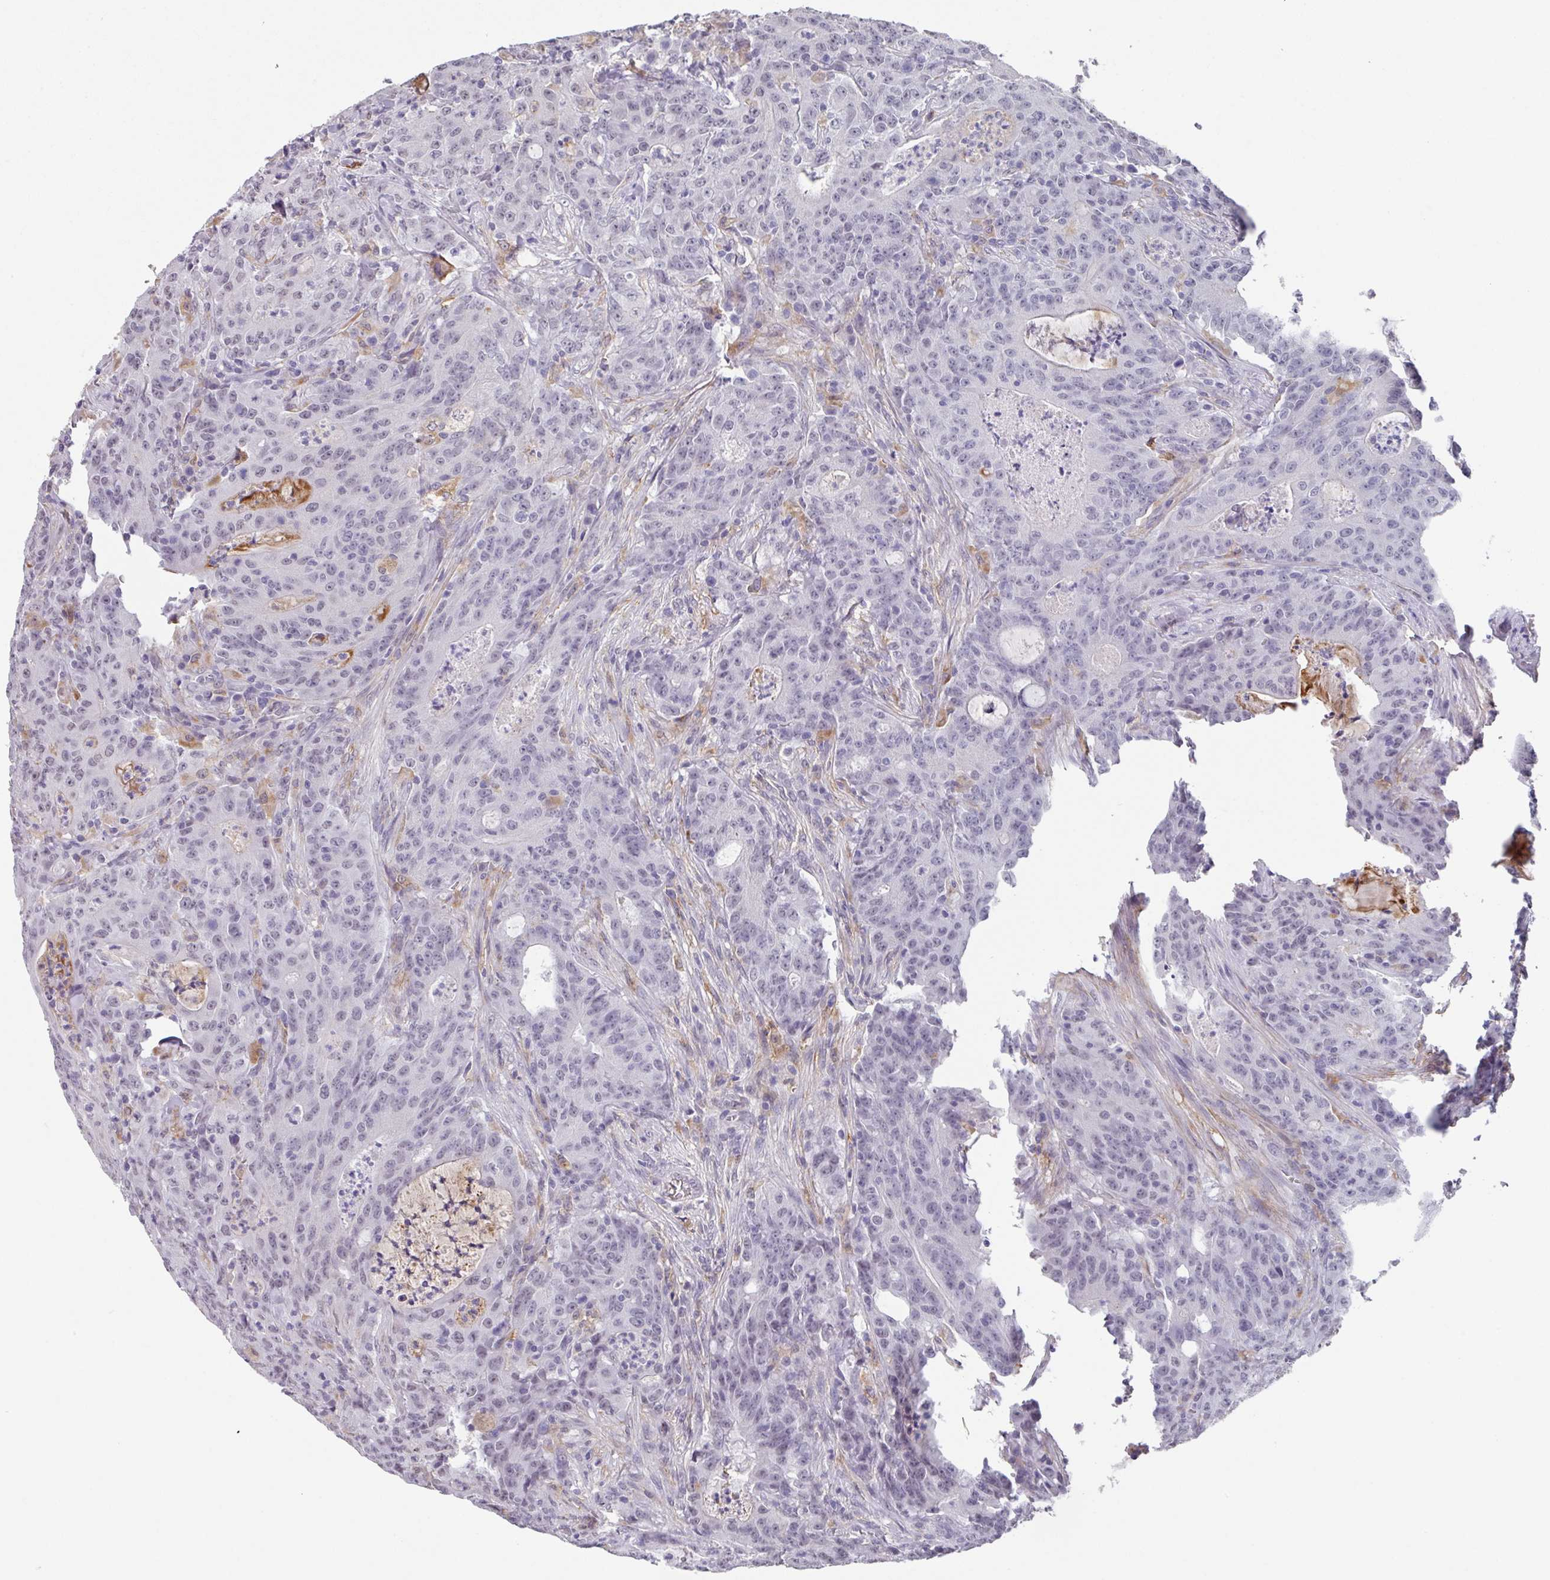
{"staining": {"intensity": "weak", "quantity": "<25%", "location": "nuclear"}, "tissue": "colorectal cancer", "cell_type": "Tumor cells", "image_type": "cancer", "snomed": [{"axis": "morphology", "description": "Adenocarcinoma, NOS"}, {"axis": "topography", "description": "Colon"}], "caption": "Immunohistochemistry histopathology image of neoplastic tissue: colorectal cancer (adenocarcinoma) stained with DAB shows no significant protein staining in tumor cells.", "gene": "C1QB", "patient": {"sex": "male", "age": 83}}